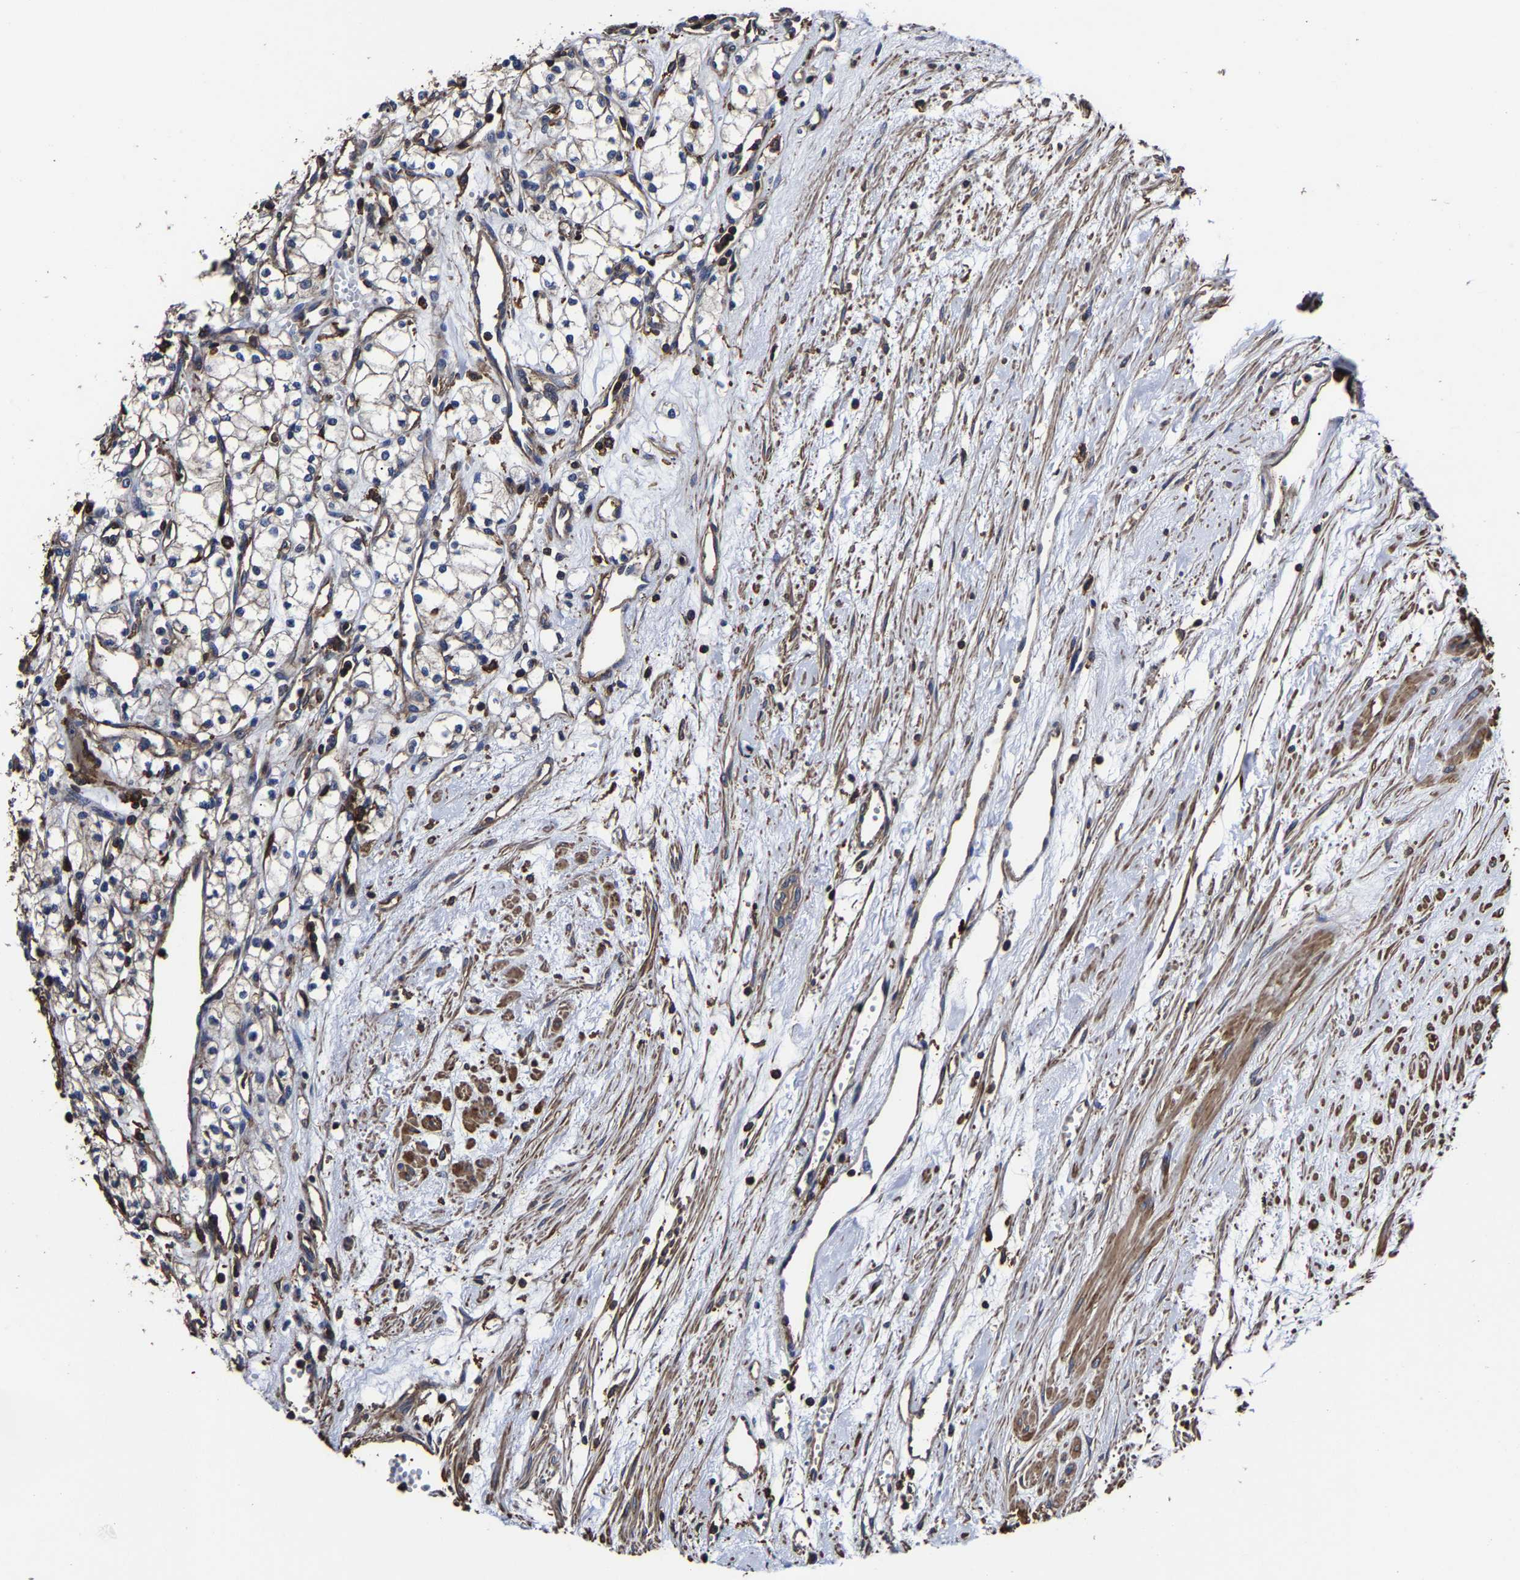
{"staining": {"intensity": "weak", "quantity": ">75%", "location": "cytoplasmic/membranous"}, "tissue": "renal cancer", "cell_type": "Tumor cells", "image_type": "cancer", "snomed": [{"axis": "morphology", "description": "Adenocarcinoma, NOS"}, {"axis": "topography", "description": "Kidney"}], "caption": "A photomicrograph showing weak cytoplasmic/membranous expression in about >75% of tumor cells in adenocarcinoma (renal), as visualized by brown immunohistochemical staining.", "gene": "SSH3", "patient": {"sex": "male", "age": 59}}